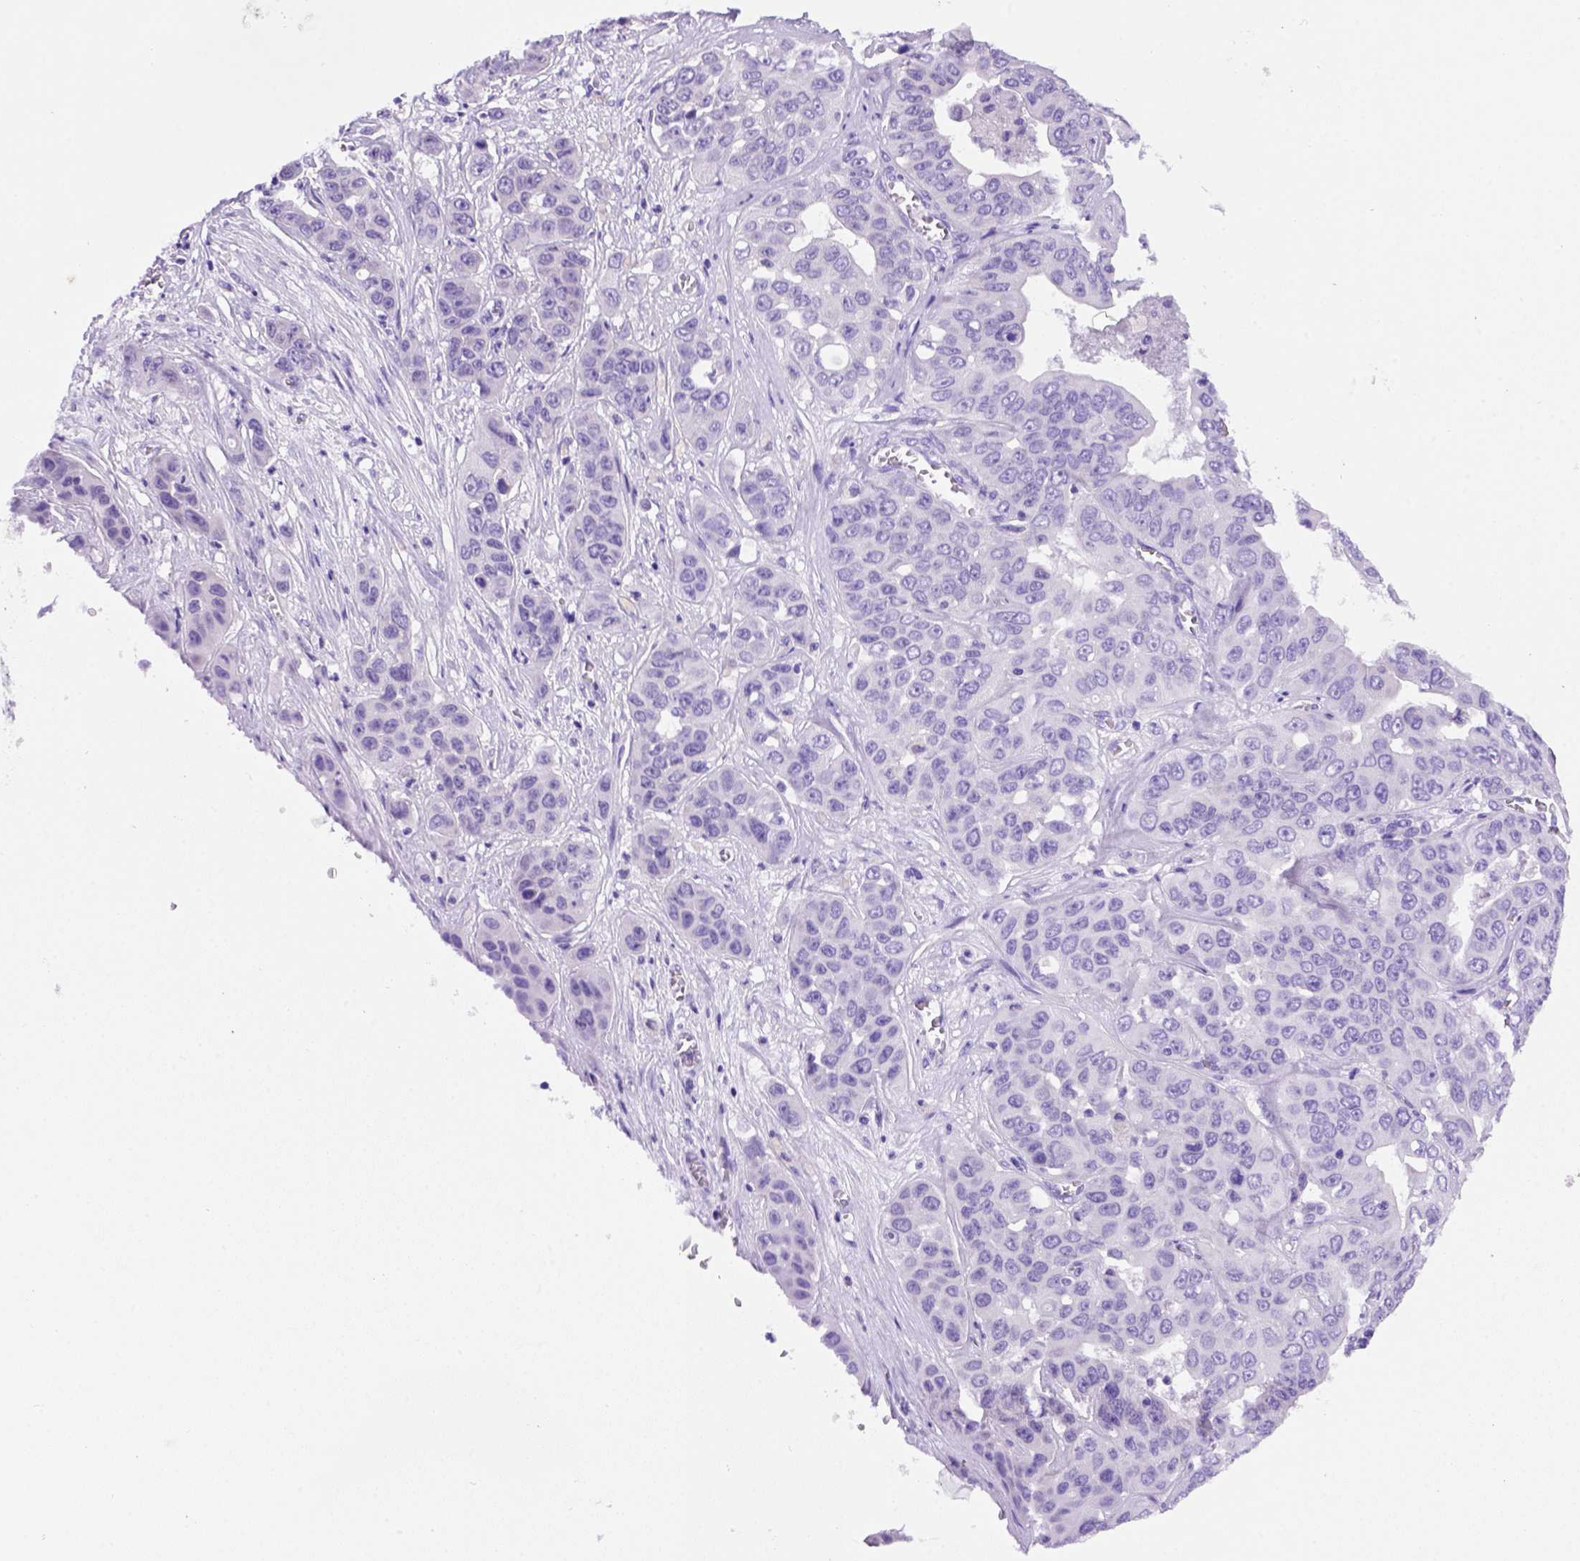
{"staining": {"intensity": "negative", "quantity": "none", "location": "none"}, "tissue": "liver cancer", "cell_type": "Tumor cells", "image_type": "cancer", "snomed": [{"axis": "morphology", "description": "Cholangiocarcinoma"}, {"axis": "topography", "description": "Liver"}], "caption": "High magnification brightfield microscopy of liver cholangiocarcinoma stained with DAB (brown) and counterstained with hematoxylin (blue): tumor cells show no significant expression.", "gene": "FOXI1", "patient": {"sex": "female", "age": 52}}